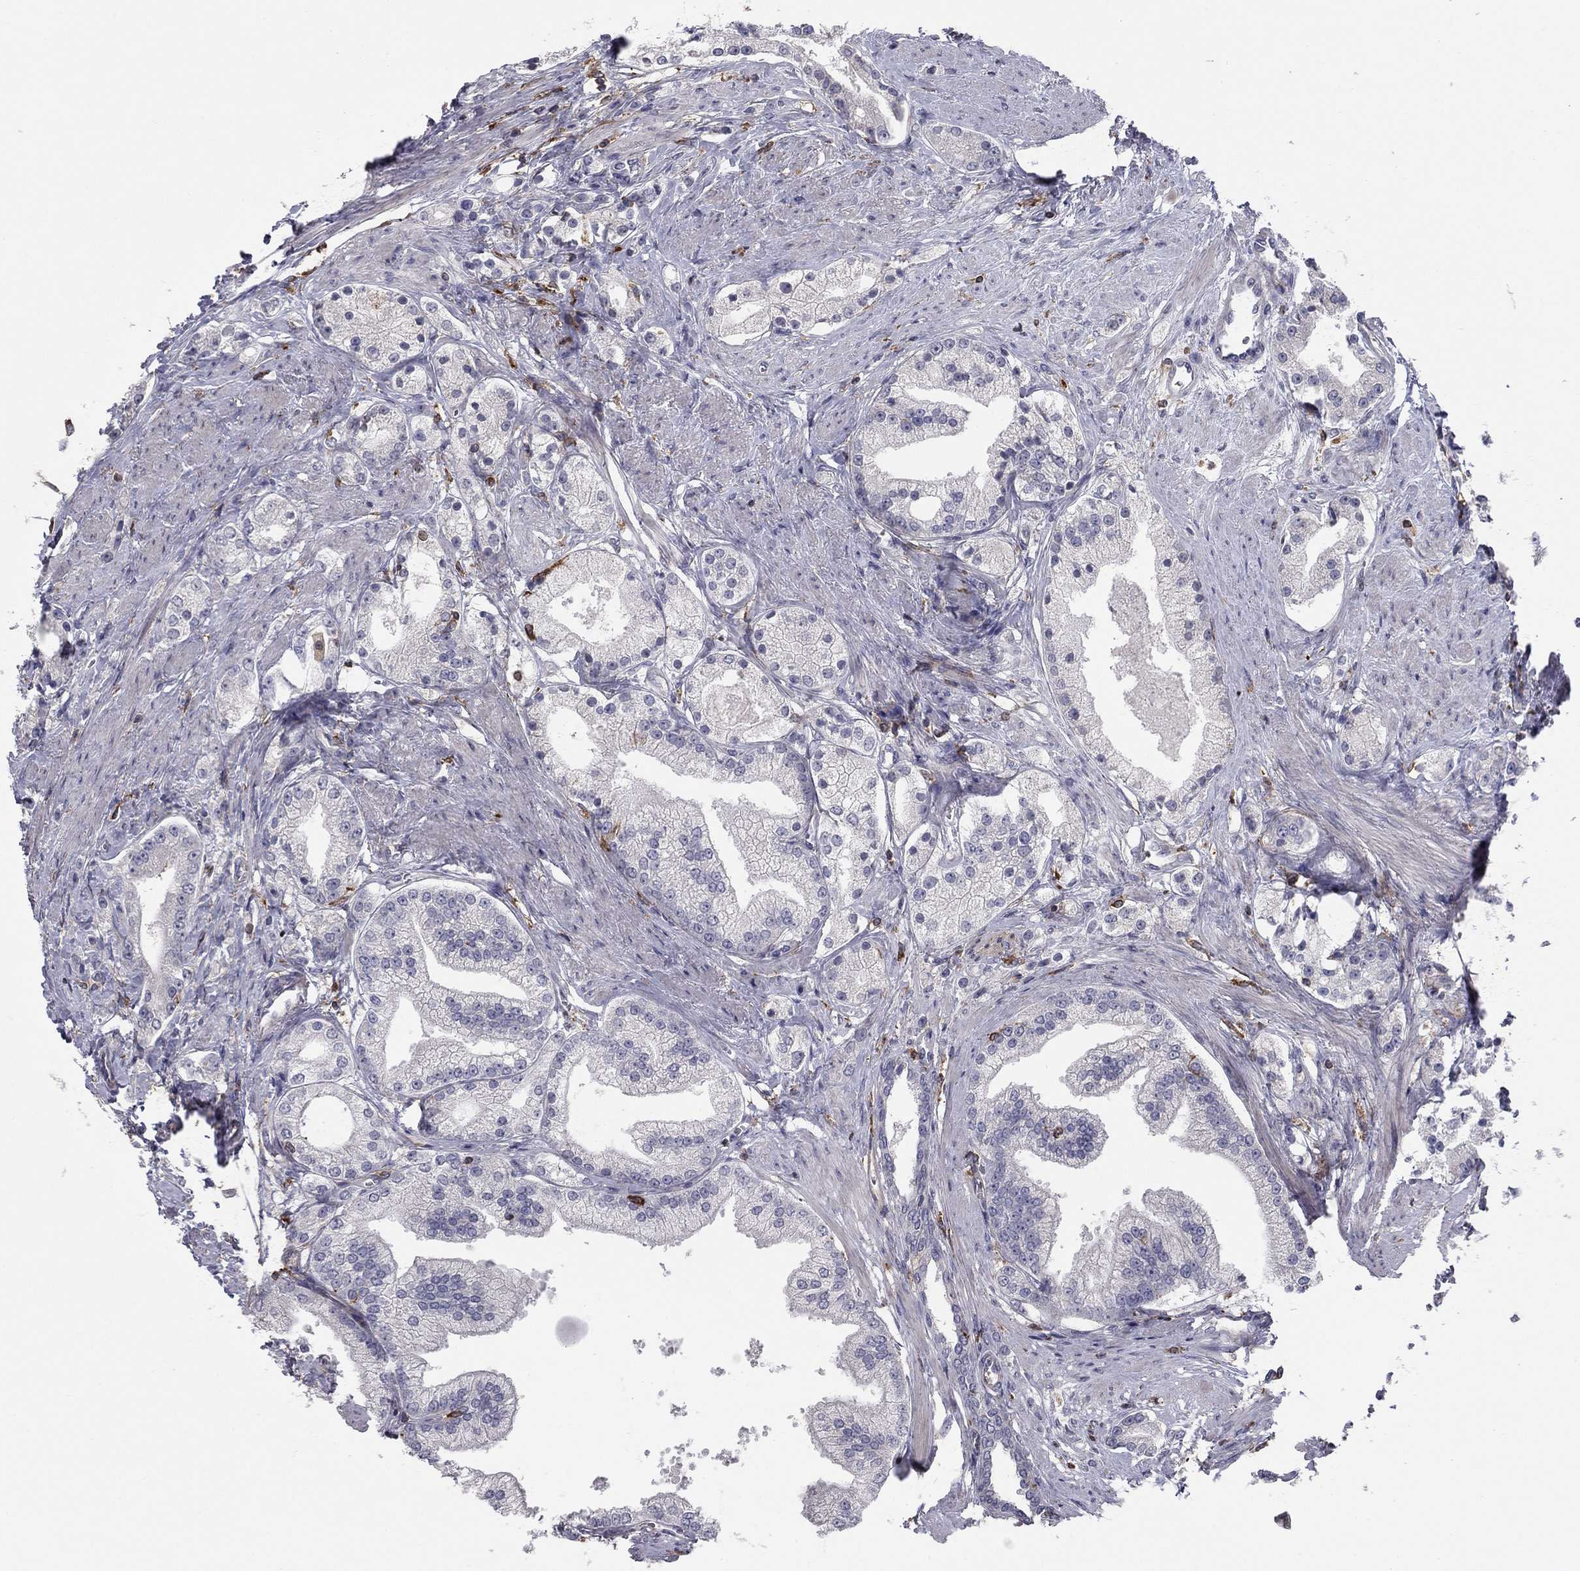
{"staining": {"intensity": "negative", "quantity": "none", "location": "none"}, "tissue": "prostate cancer", "cell_type": "Tumor cells", "image_type": "cancer", "snomed": [{"axis": "morphology", "description": "Adenocarcinoma, NOS"}, {"axis": "topography", "description": "Prostate and seminal vesicle, NOS"}, {"axis": "topography", "description": "Prostate"}], "caption": "The immunohistochemistry (IHC) histopathology image has no significant staining in tumor cells of adenocarcinoma (prostate) tissue.", "gene": "PLCB2", "patient": {"sex": "male", "age": 67}}